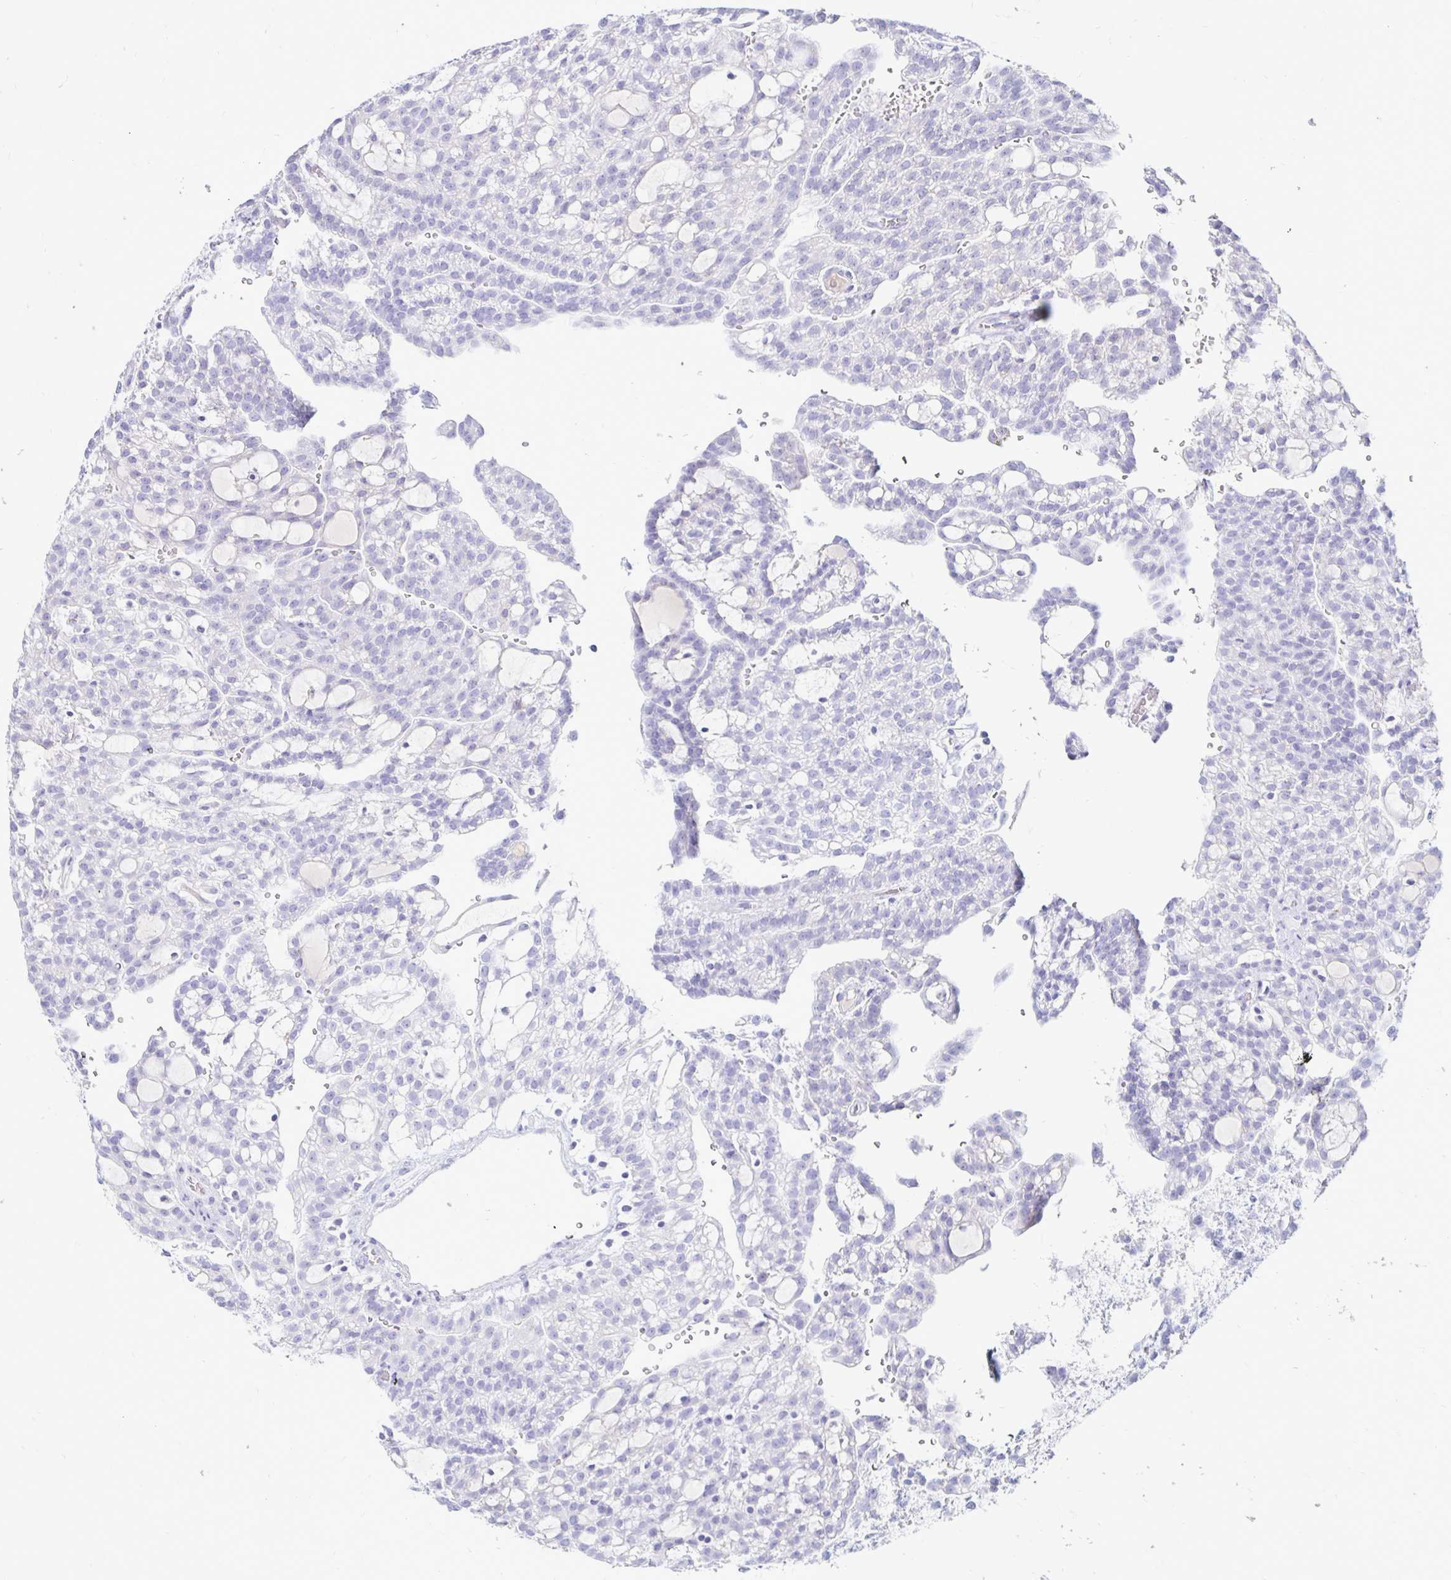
{"staining": {"intensity": "negative", "quantity": "none", "location": "none"}, "tissue": "renal cancer", "cell_type": "Tumor cells", "image_type": "cancer", "snomed": [{"axis": "morphology", "description": "Adenocarcinoma, NOS"}, {"axis": "topography", "description": "Kidney"}], "caption": "DAB immunohistochemical staining of adenocarcinoma (renal) exhibits no significant positivity in tumor cells.", "gene": "TIMP1", "patient": {"sex": "male", "age": 63}}